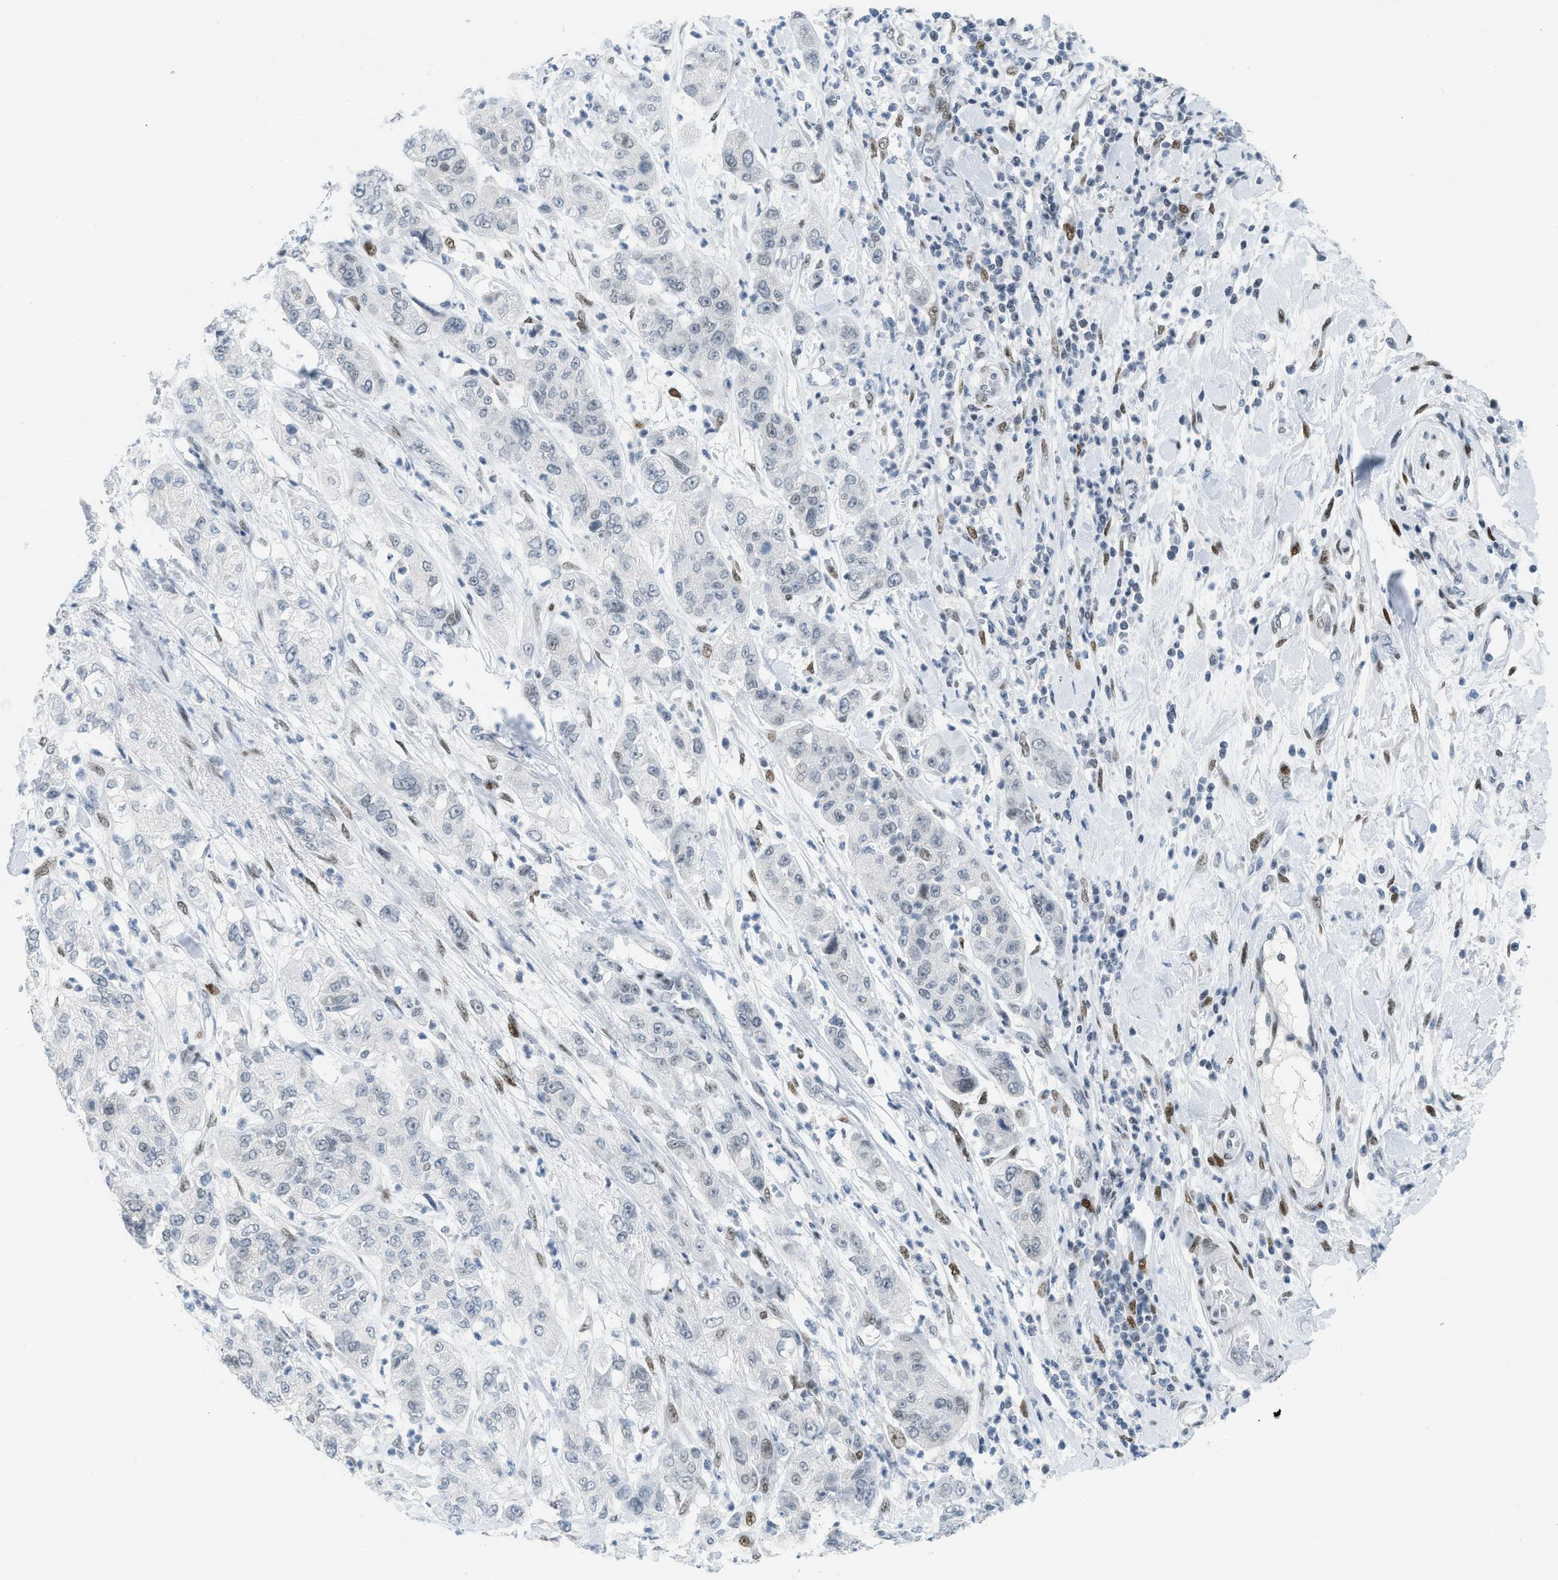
{"staining": {"intensity": "weak", "quantity": "<25%", "location": "nuclear"}, "tissue": "pancreatic cancer", "cell_type": "Tumor cells", "image_type": "cancer", "snomed": [{"axis": "morphology", "description": "Adenocarcinoma, NOS"}, {"axis": "topography", "description": "Pancreas"}], "caption": "Human pancreatic cancer stained for a protein using IHC shows no positivity in tumor cells.", "gene": "PBX1", "patient": {"sex": "female", "age": 78}}